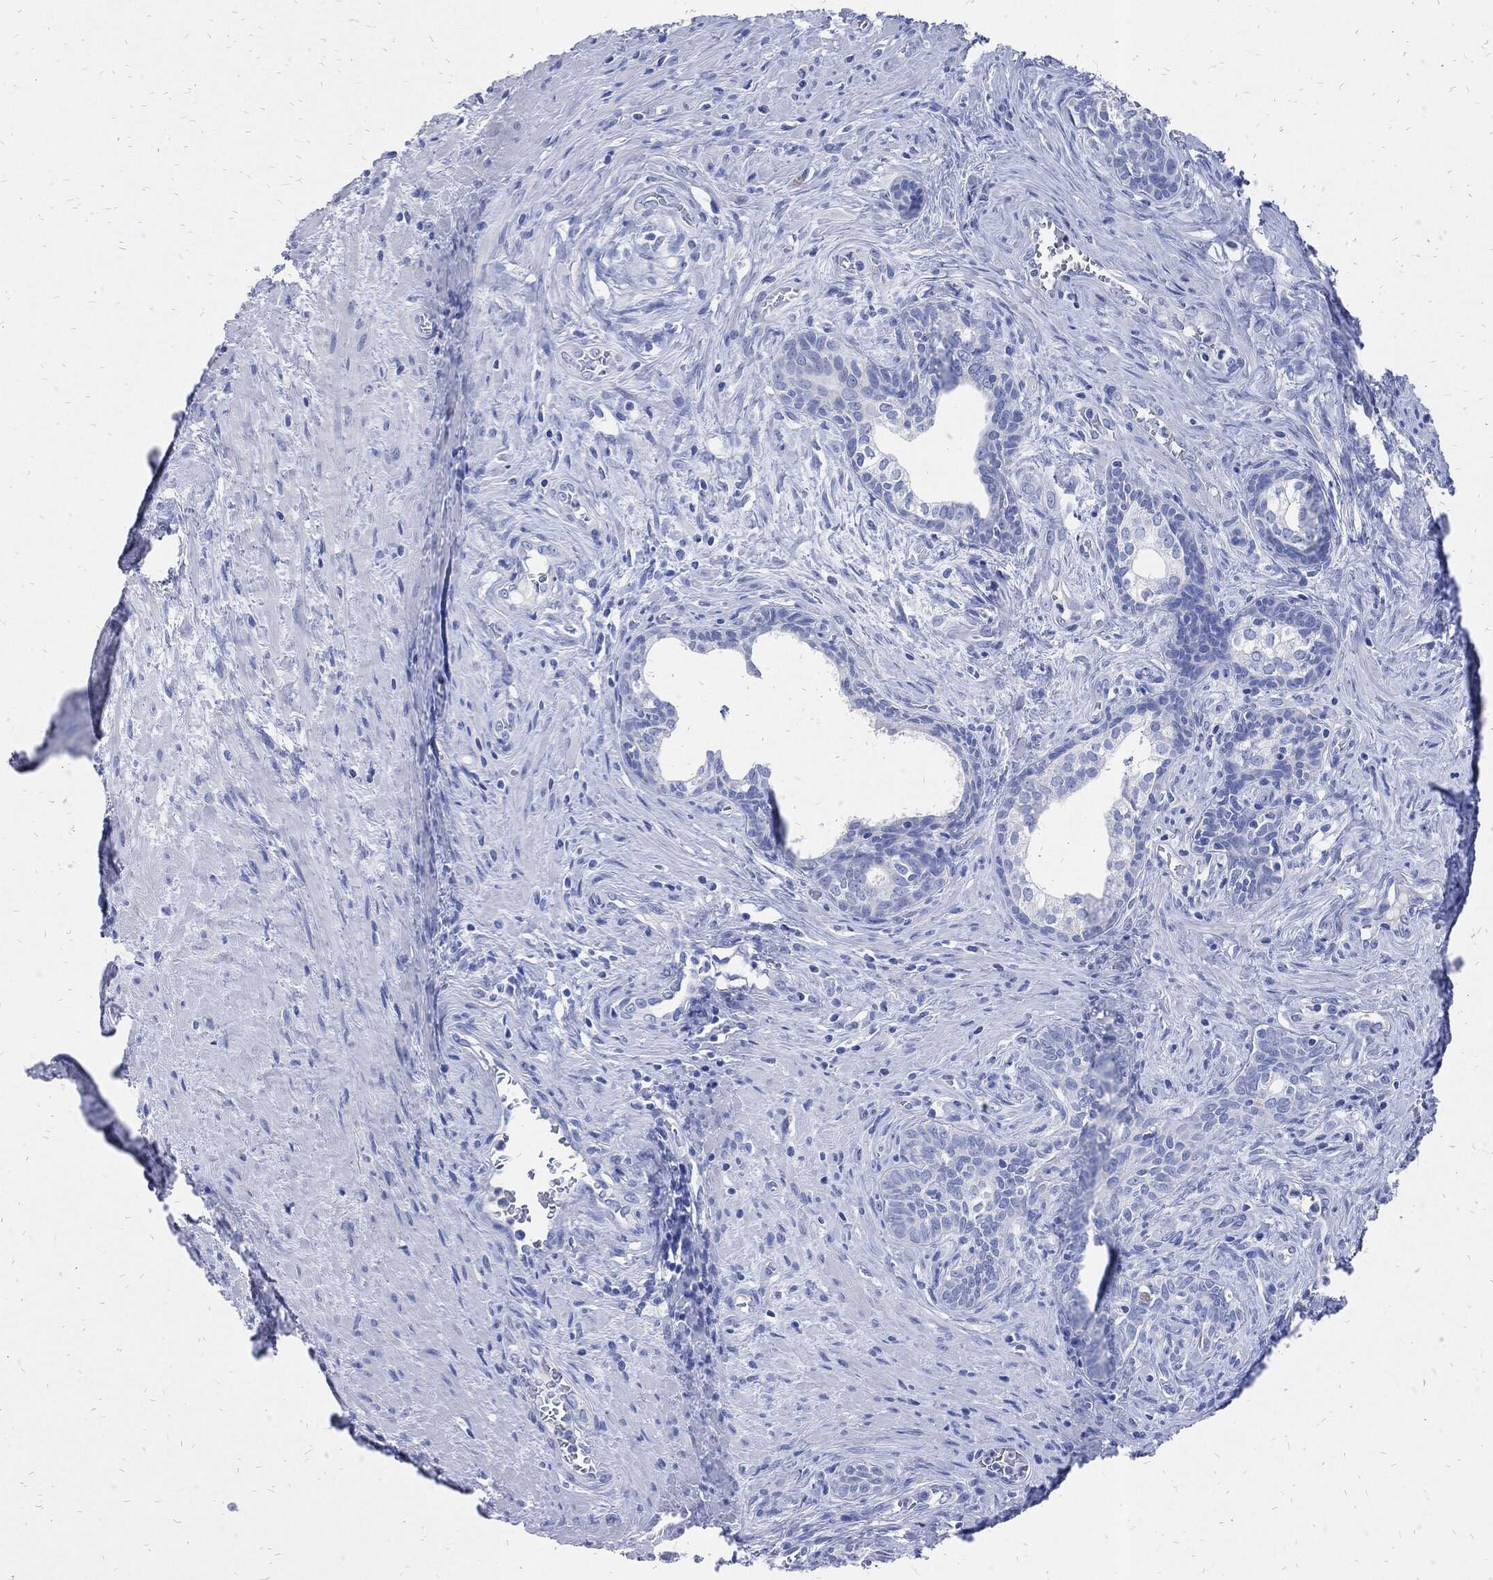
{"staining": {"intensity": "negative", "quantity": "none", "location": "none"}, "tissue": "prostate cancer", "cell_type": "Tumor cells", "image_type": "cancer", "snomed": [{"axis": "morphology", "description": "Adenocarcinoma, NOS"}, {"axis": "morphology", "description": "Adenocarcinoma, High grade"}, {"axis": "topography", "description": "Prostate"}], "caption": "A photomicrograph of prostate adenocarcinoma (high-grade) stained for a protein shows no brown staining in tumor cells.", "gene": "FABP4", "patient": {"sex": "male", "age": 61}}